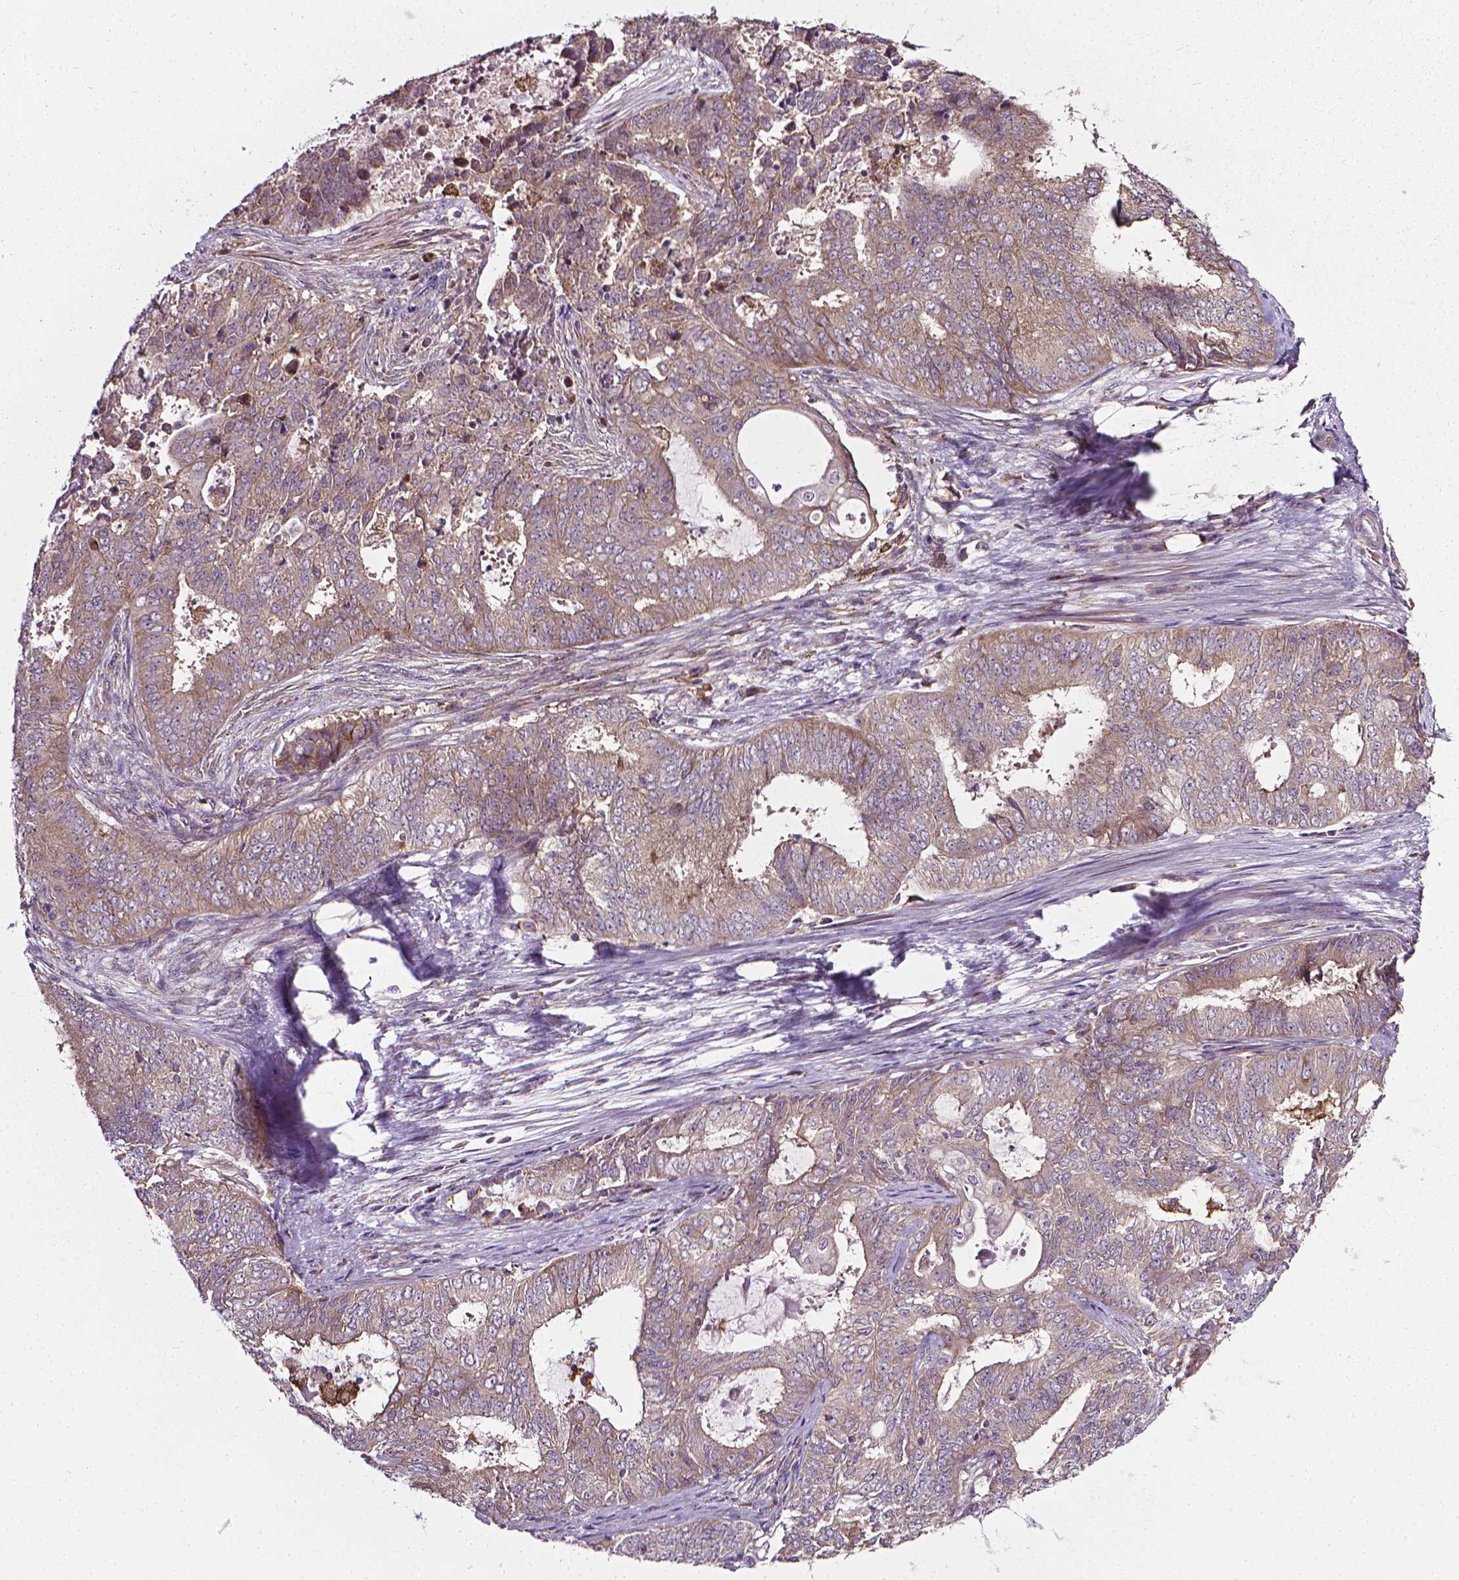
{"staining": {"intensity": "weak", "quantity": ">75%", "location": "cytoplasmic/membranous"}, "tissue": "endometrial cancer", "cell_type": "Tumor cells", "image_type": "cancer", "snomed": [{"axis": "morphology", "description": "Adenocarcinoma, NOS"}, {"axis": "topography", "description": "Endometrium"}], "caption": "There is low levels of weak cytoplasmic/membranous expression in tumor cells of endometrial cancer (adenocarcinoma), as demonstrated by immunohistochemical staining (brown color).", "gene": "PRAG1", "patient": {"sex": "female", "age": 62}}